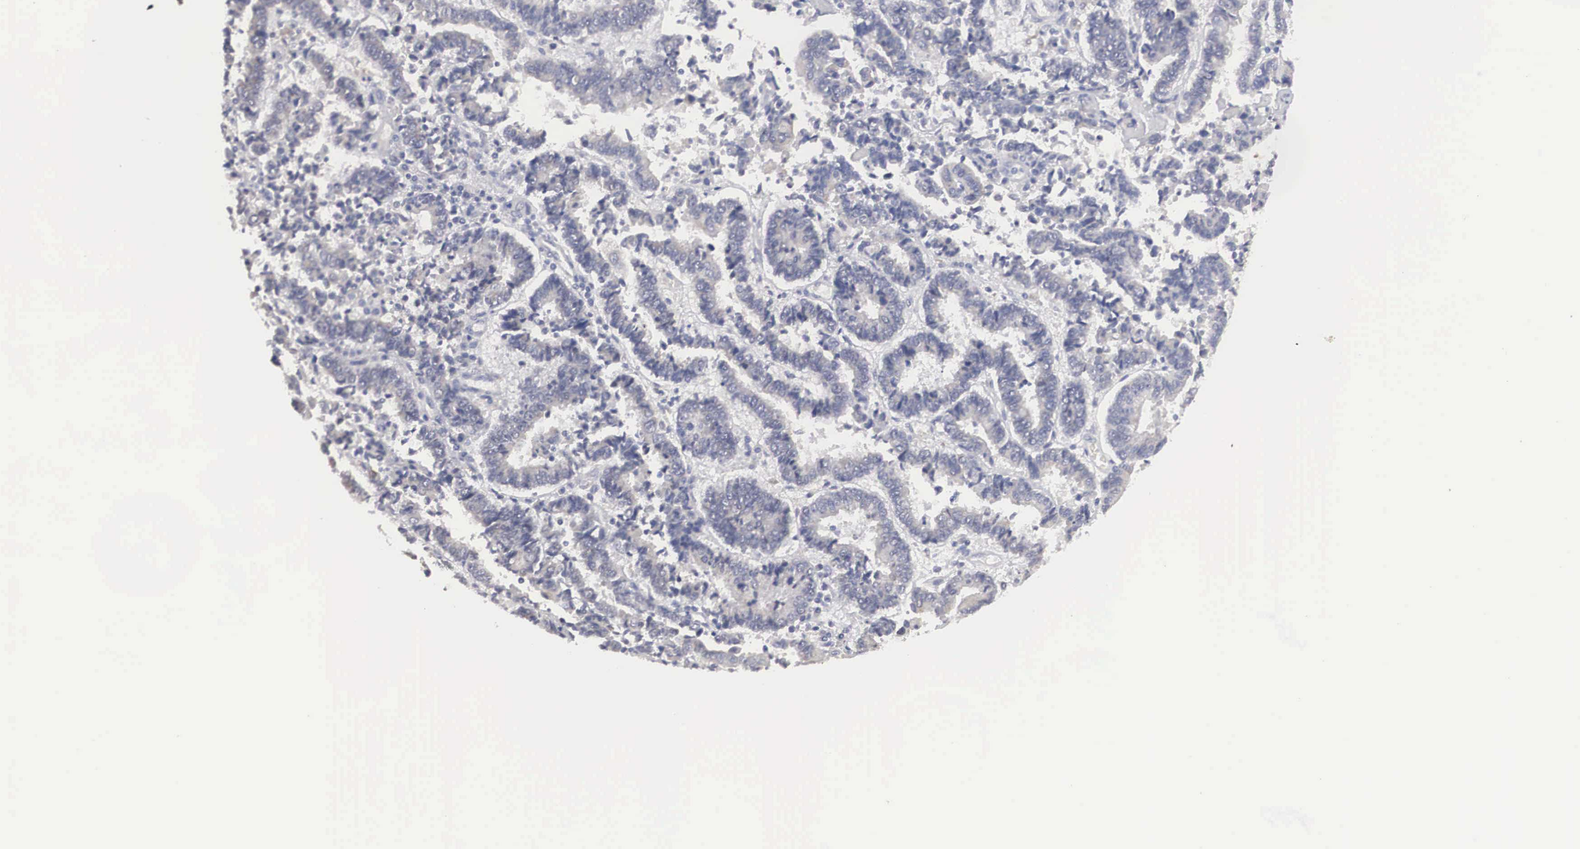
{"staining": {"intensity": "weak", "quantity": "<25%", "location": "cytoplasmic/membranous"}, "tissue": "endometrial cancer", "cell_type": "Tumor cells", "image_type": "cancer", "snomed": [{"axis": "morphology", "description": "Adenocarcinoma, NOS"}, {"axis": "topography", "description": "Endometrium"}], "caption": "Protein analysis of adenocarcinoma (endometrial) reveals no significant positivity in tumor cells.", "gene": "HMOX1", "patient": {"sex": "female", "age": 75}}